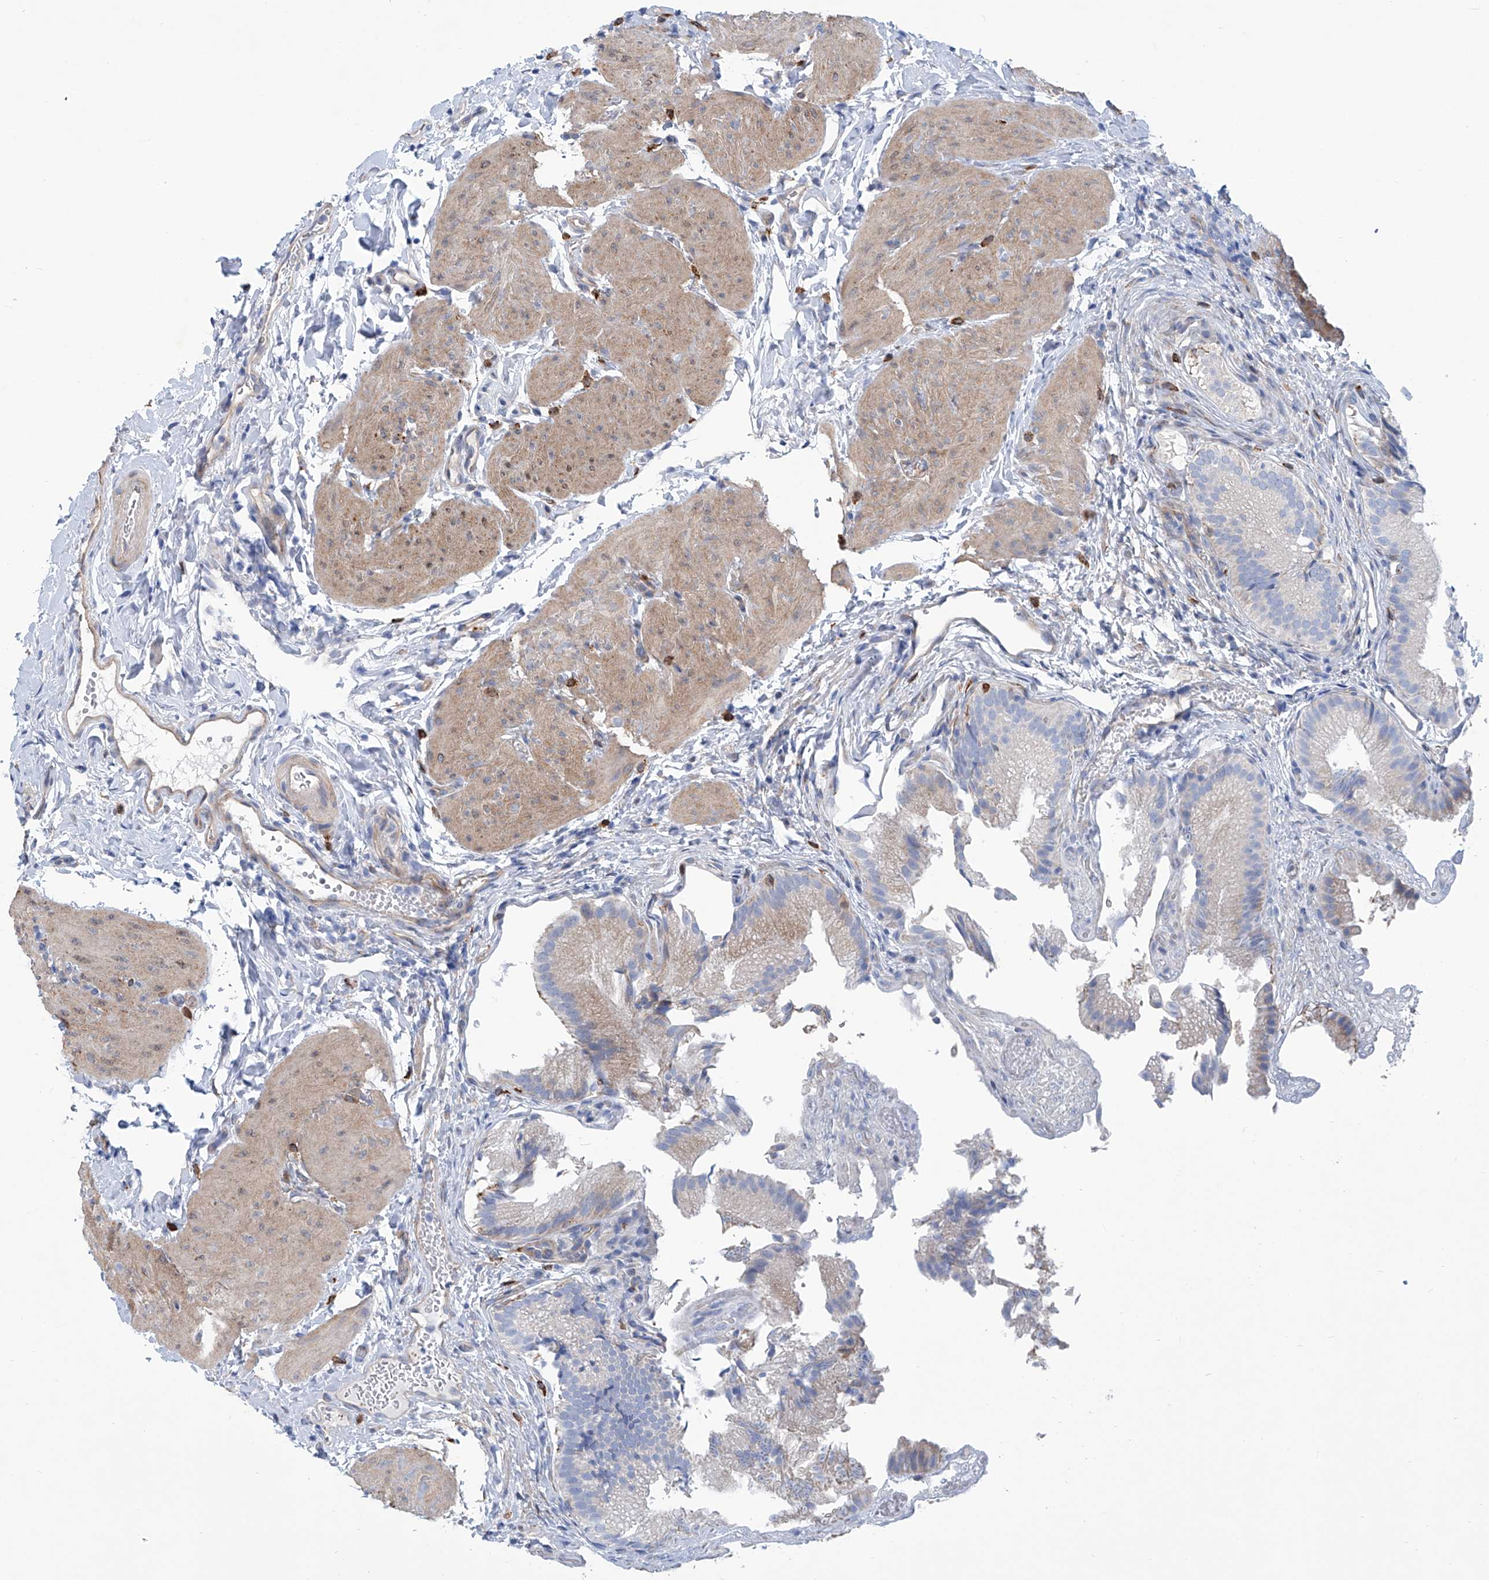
{"staining": {"intensity": "negative", "quantity": "none", "location": "none"}, "tissue": "gallbladder", "cell_type": "Glandular cells", "image_type": "normal", "snomed": [{"axis": "morphology", "description": "Normal tissue, NOS"}, {"axis": "topography", "description": "Gallbladder"}], "caption": "An IHC histopathology image of unremarkable gallbladder is shown. There is no staining in glandular cells of gallbladder. Brightfield microscopy of immunohistochemistry stained with DAB (brown) and hematoxylin (blue), captured at high magnification.", "gene": "TNN", "patient": {"sex": "female", "age": 30}}